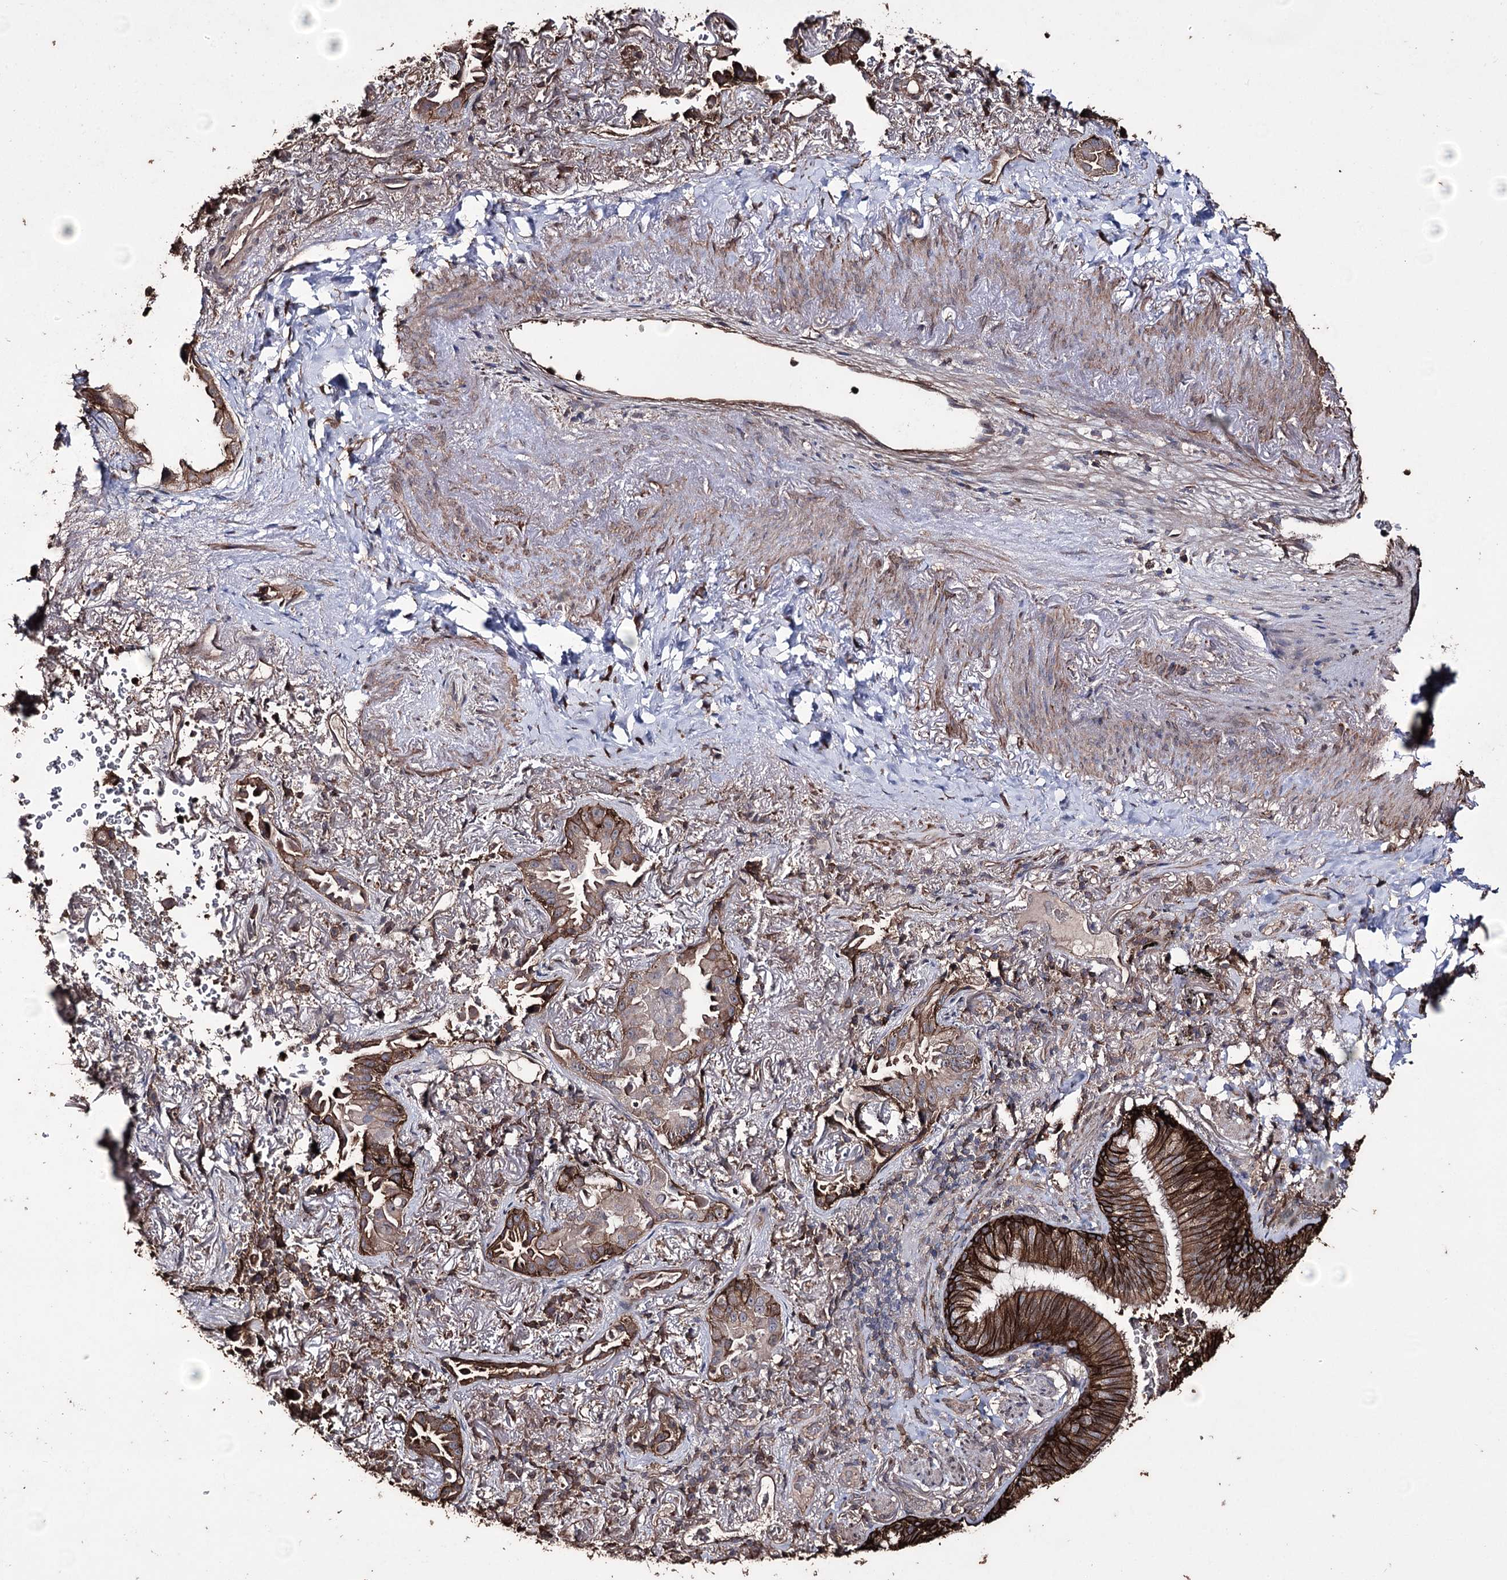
{"staining": {"intensity": "moderate", "quantity": "25%-75%", "location": "cytoplasmic/membranous"}, "tissue": "lung cancer", "cell_type": "Tumor cells", "image_type": "cancer", "snomed": [{"axis": "morphology", "description": "Adenocarcinoma, NOS"}, {"axis": "topography", "description": "Lung"}], "caption": "Protein expression analysis of lung adenocarcinoma exhibits moderate cytoplasmic/membranous positivity in about 25%-75% of tumor cells.", "gene": "ZNF662", "patient": {"sex": "female", "age": 69}}